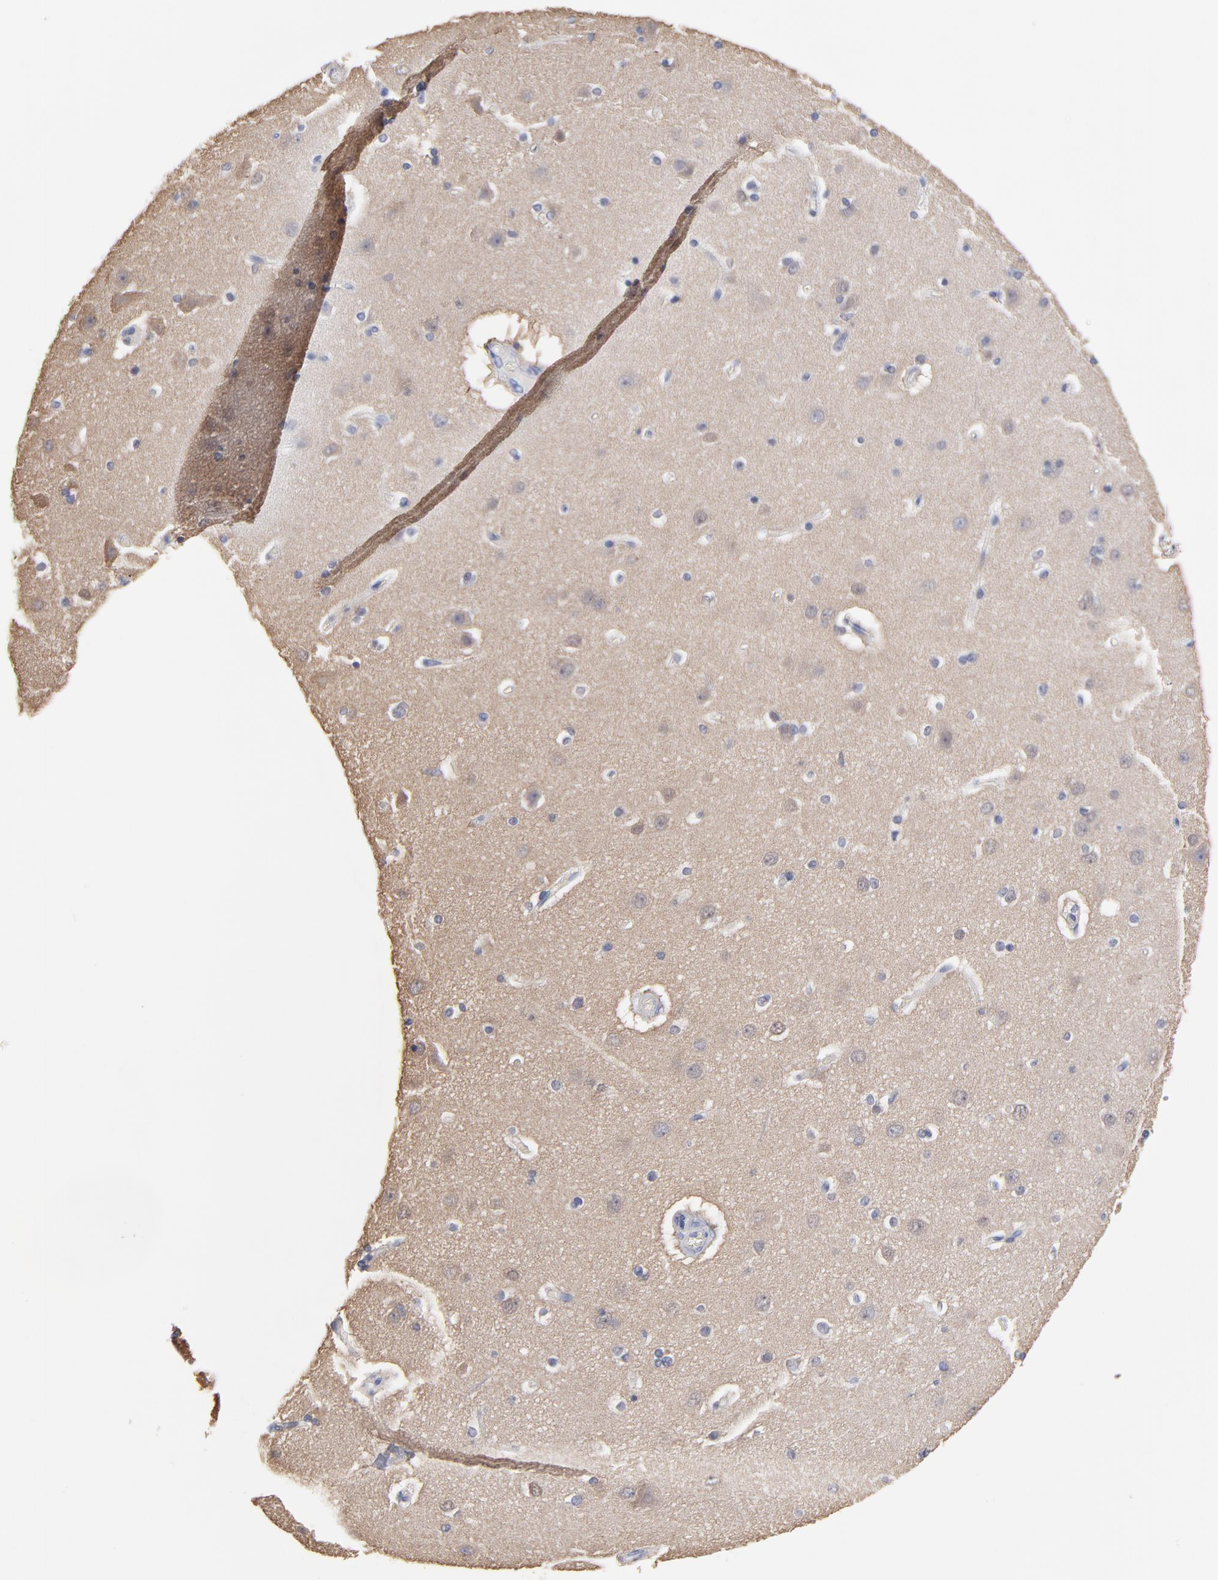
{"staining": {"intensity": "negative", "quantity": "none", "location": "none"}, "tissue": "cerebral cortex", "cell_type": "Endothelial cells", "image_type": "normal", "snomed": [{"axis": "morphology", "description": "Normal tissue, NOS"}, {"axis": "topography", "description": "Cerebral cortex"}], "caption": "A micrograph of cerebral cortex stained for a protein demonstrates no brown staining in endothelial cells.", "gene": "DUSP9", "patient": {"sex": "female", "age": 54}}